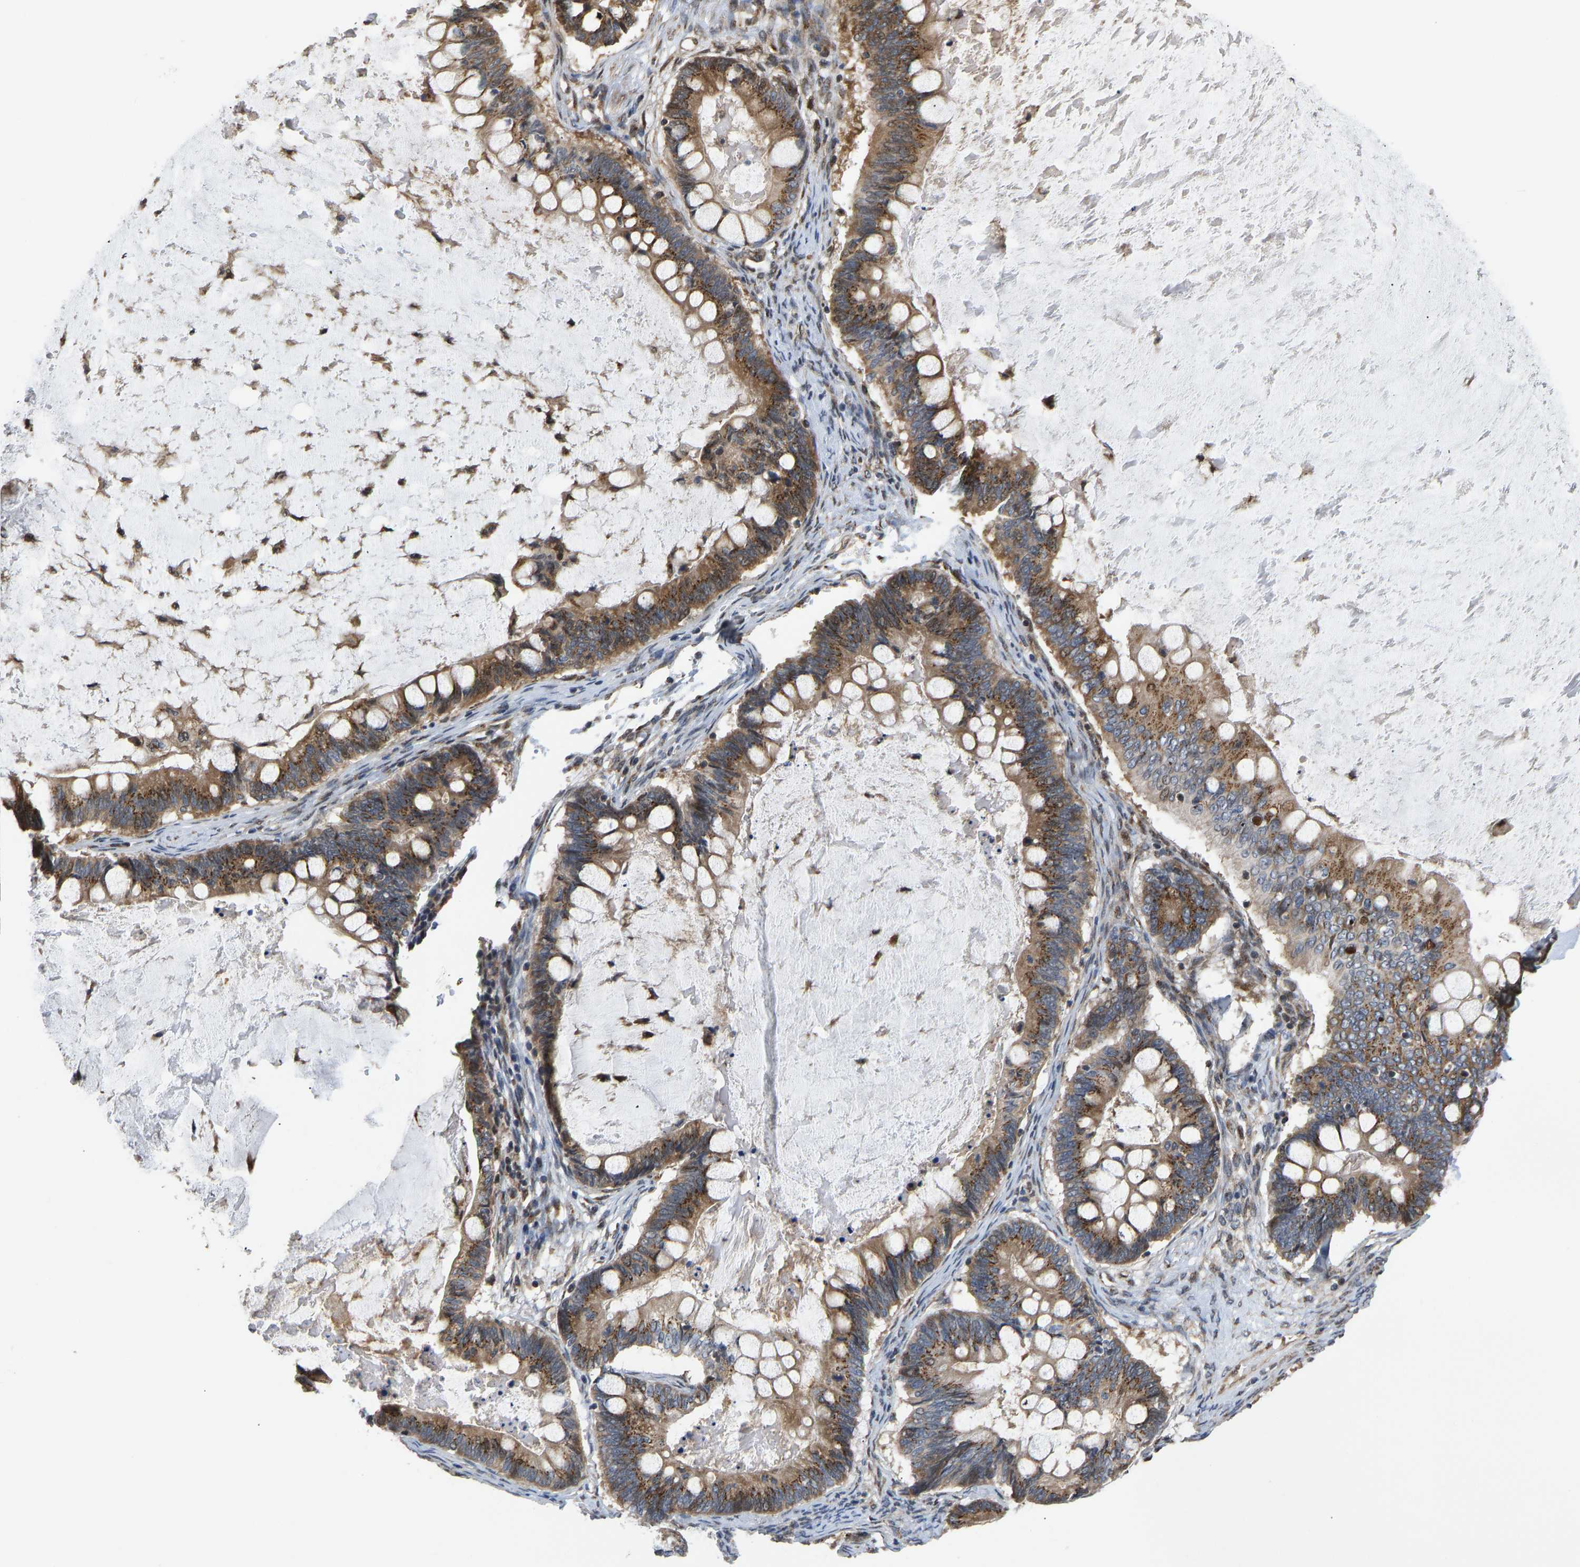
{"staining": {"intensity": "moderate", "quantity": ">75%", "location": "cytoplasmic/membranous"}, "tissue": "ovarian cancer", "cell_type": "Tumor cells", "image_type": "cancer", "snomed": [{"axis": "morphology", "description": "Cystadenocarcinoma, mucinous, NOS"}, {"axis": "topography", "description": "Ovary"}], "caption": "Ovarian cancer (mucinous cystadenocarcinoma) stained with a protein marker displays moderate staining in tumor cells.", "gene": "YIPF4", "patient": {"sex": "female", "age": 61}}